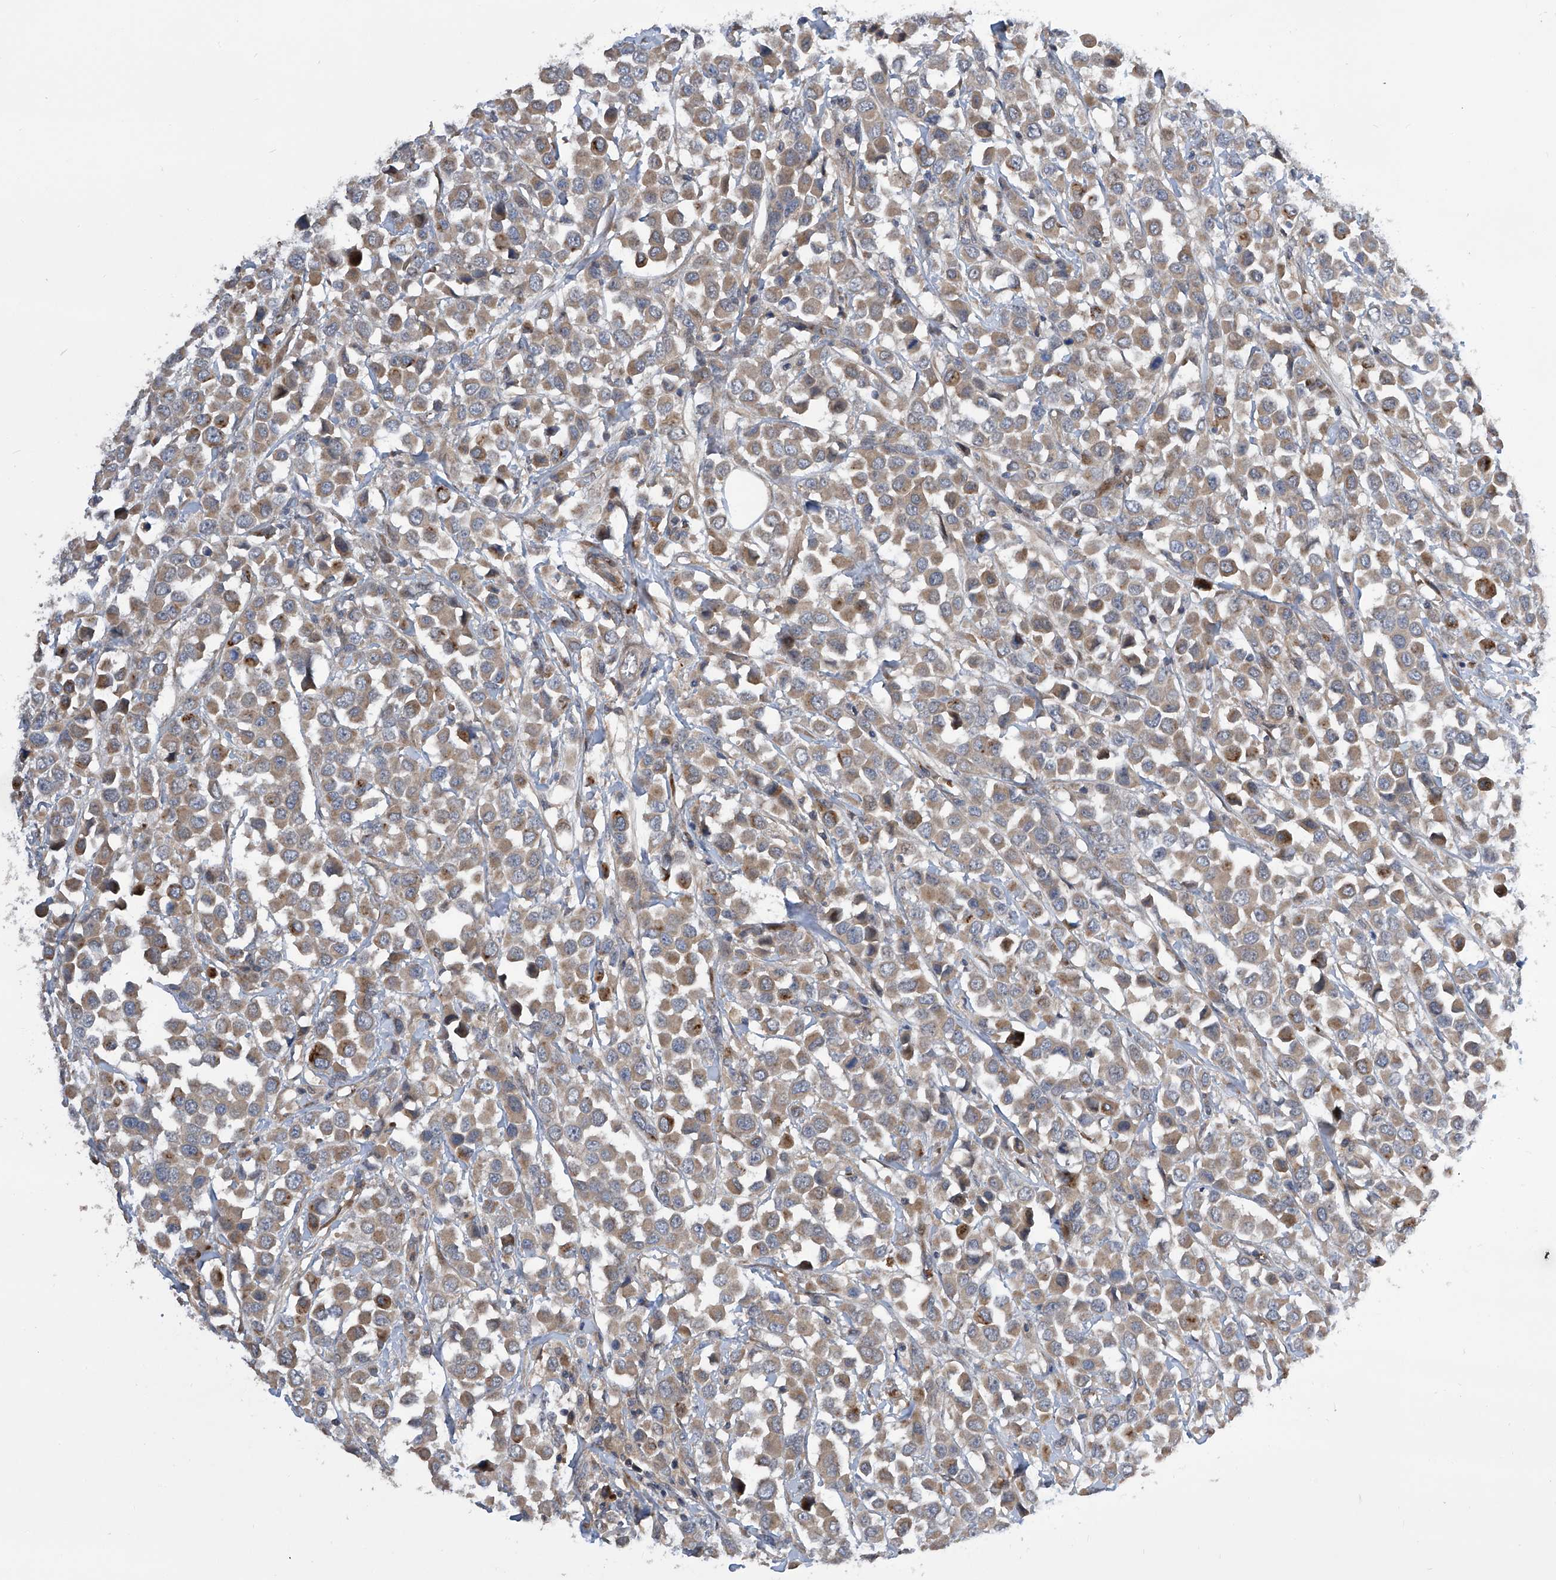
{"staining": {"intensity": "moderate", "quantity": ">75%", "location": "cytoplasmic/membranous"}, "tissue": "breast cancer", "cell_type": "Tumor cells", "image_type": "cancer", "snomed": [{"axis": "morphology", "description": "Duct carcinoma"}, {"axis": "topography", "description": "Breast"}], "caption": "The image exhibits immunohistochemical staining of intraductal carcinoma (breast). There is moderate cytoplasmic/membranous staining is present in approximately >75% of tumor cells.", "gene": "USF3", "patient": {"sex": "female", "age": 61}}